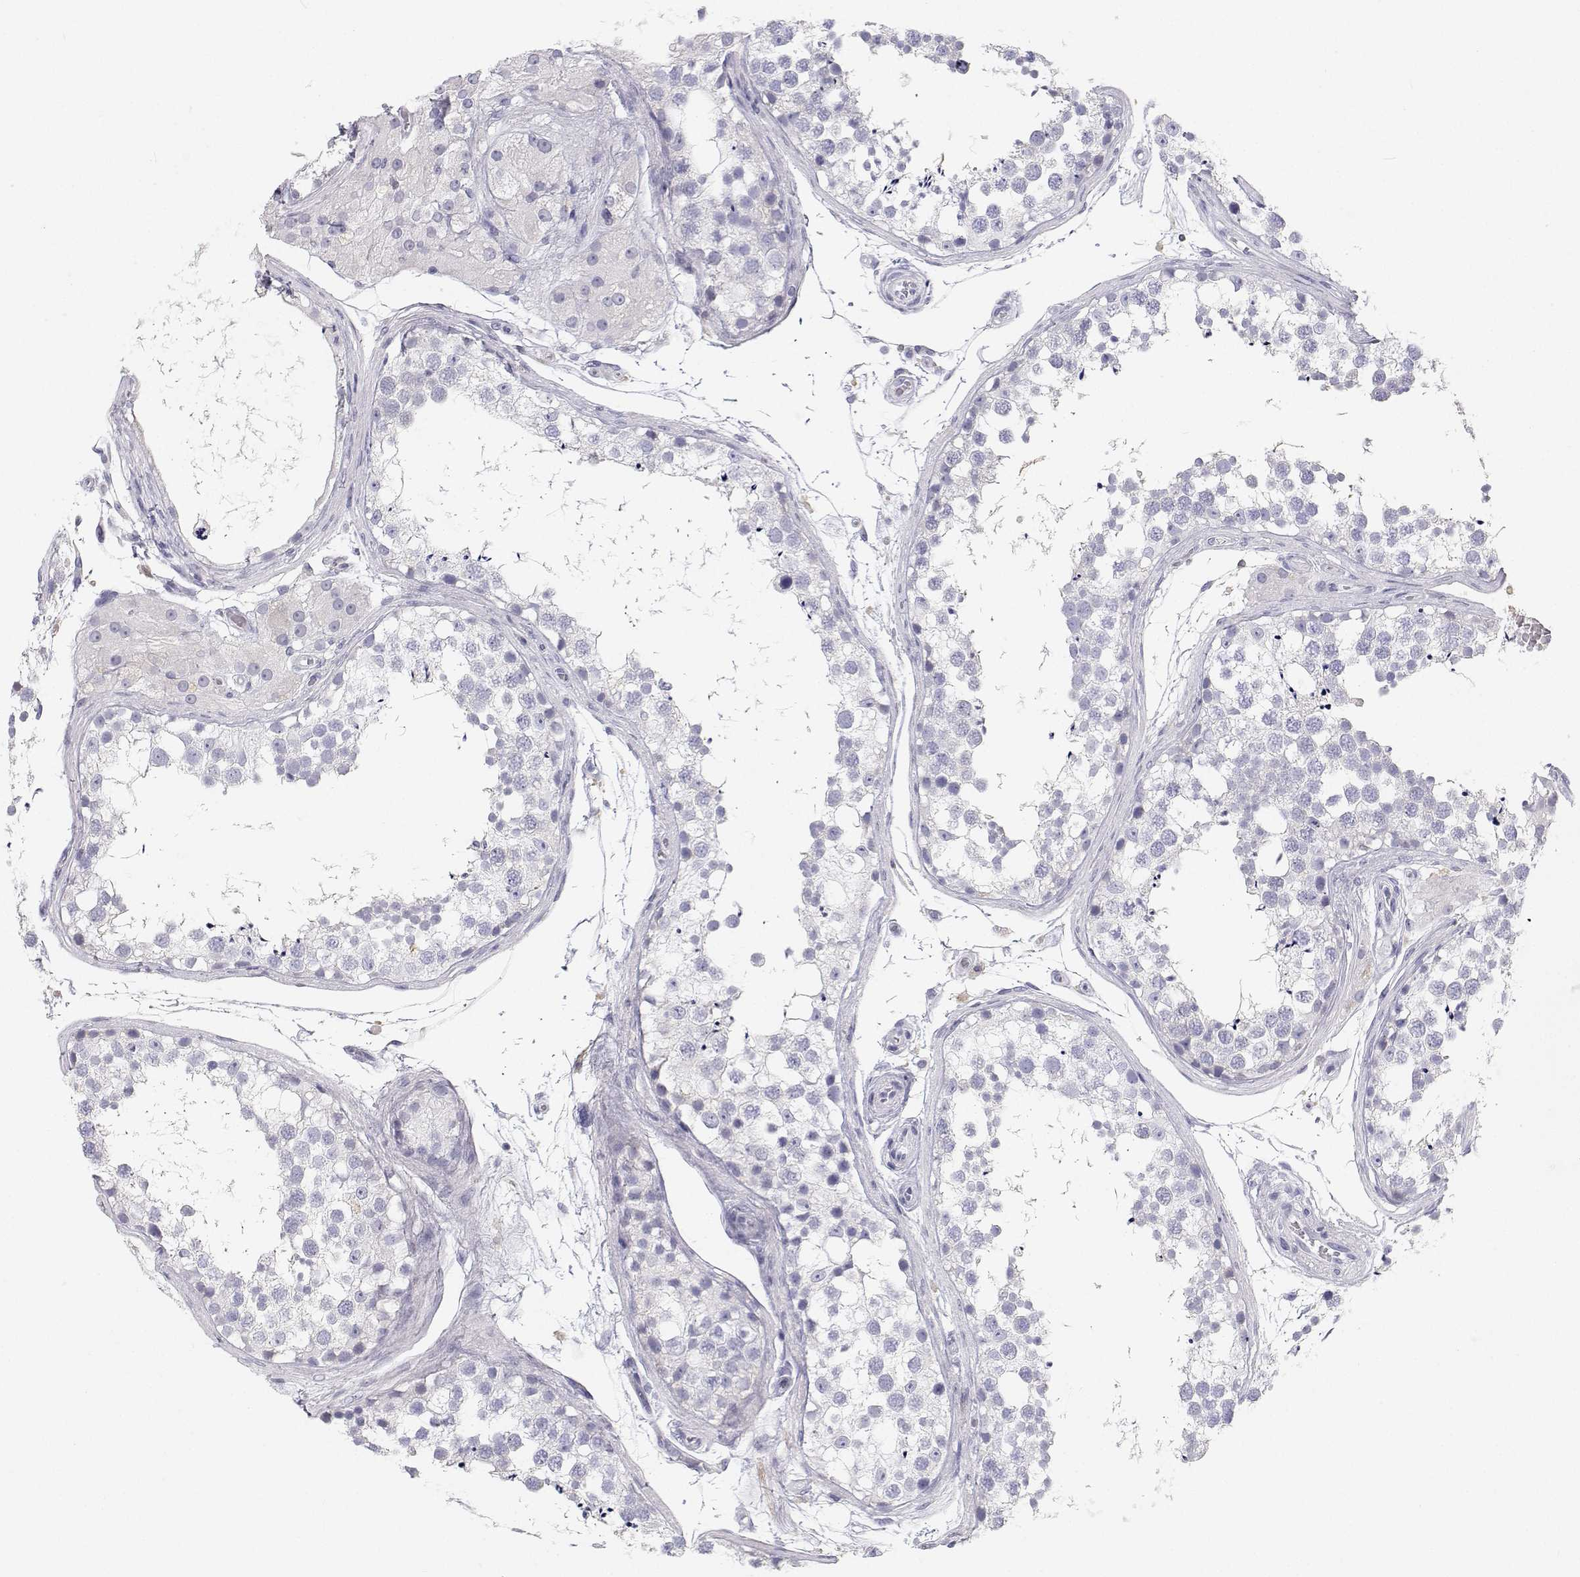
{"staining": {"intensity": "negative", "quantity": "none", "location": "none"}, "tissue": "testis", "cell_type": "Cells in seminiferous ducts", "image_type": "normal", "snomed": [{"axis": "morphology", "description": "Normal tissue, NOS"}, {"axis": "morphology", "description": "Seminoma, NOS"}, {"axis": "topography", "description": "Testis"}], "caption": "This is a histopathology image of immunohistochemistry staining of benign testis, which shows no positivity in cells in seminiferous ducts. (Immunohistochemistry, brightfield microscopy, high magnification).", "gene": "TTN", "patient": {"sex": "male", "age": 65}}